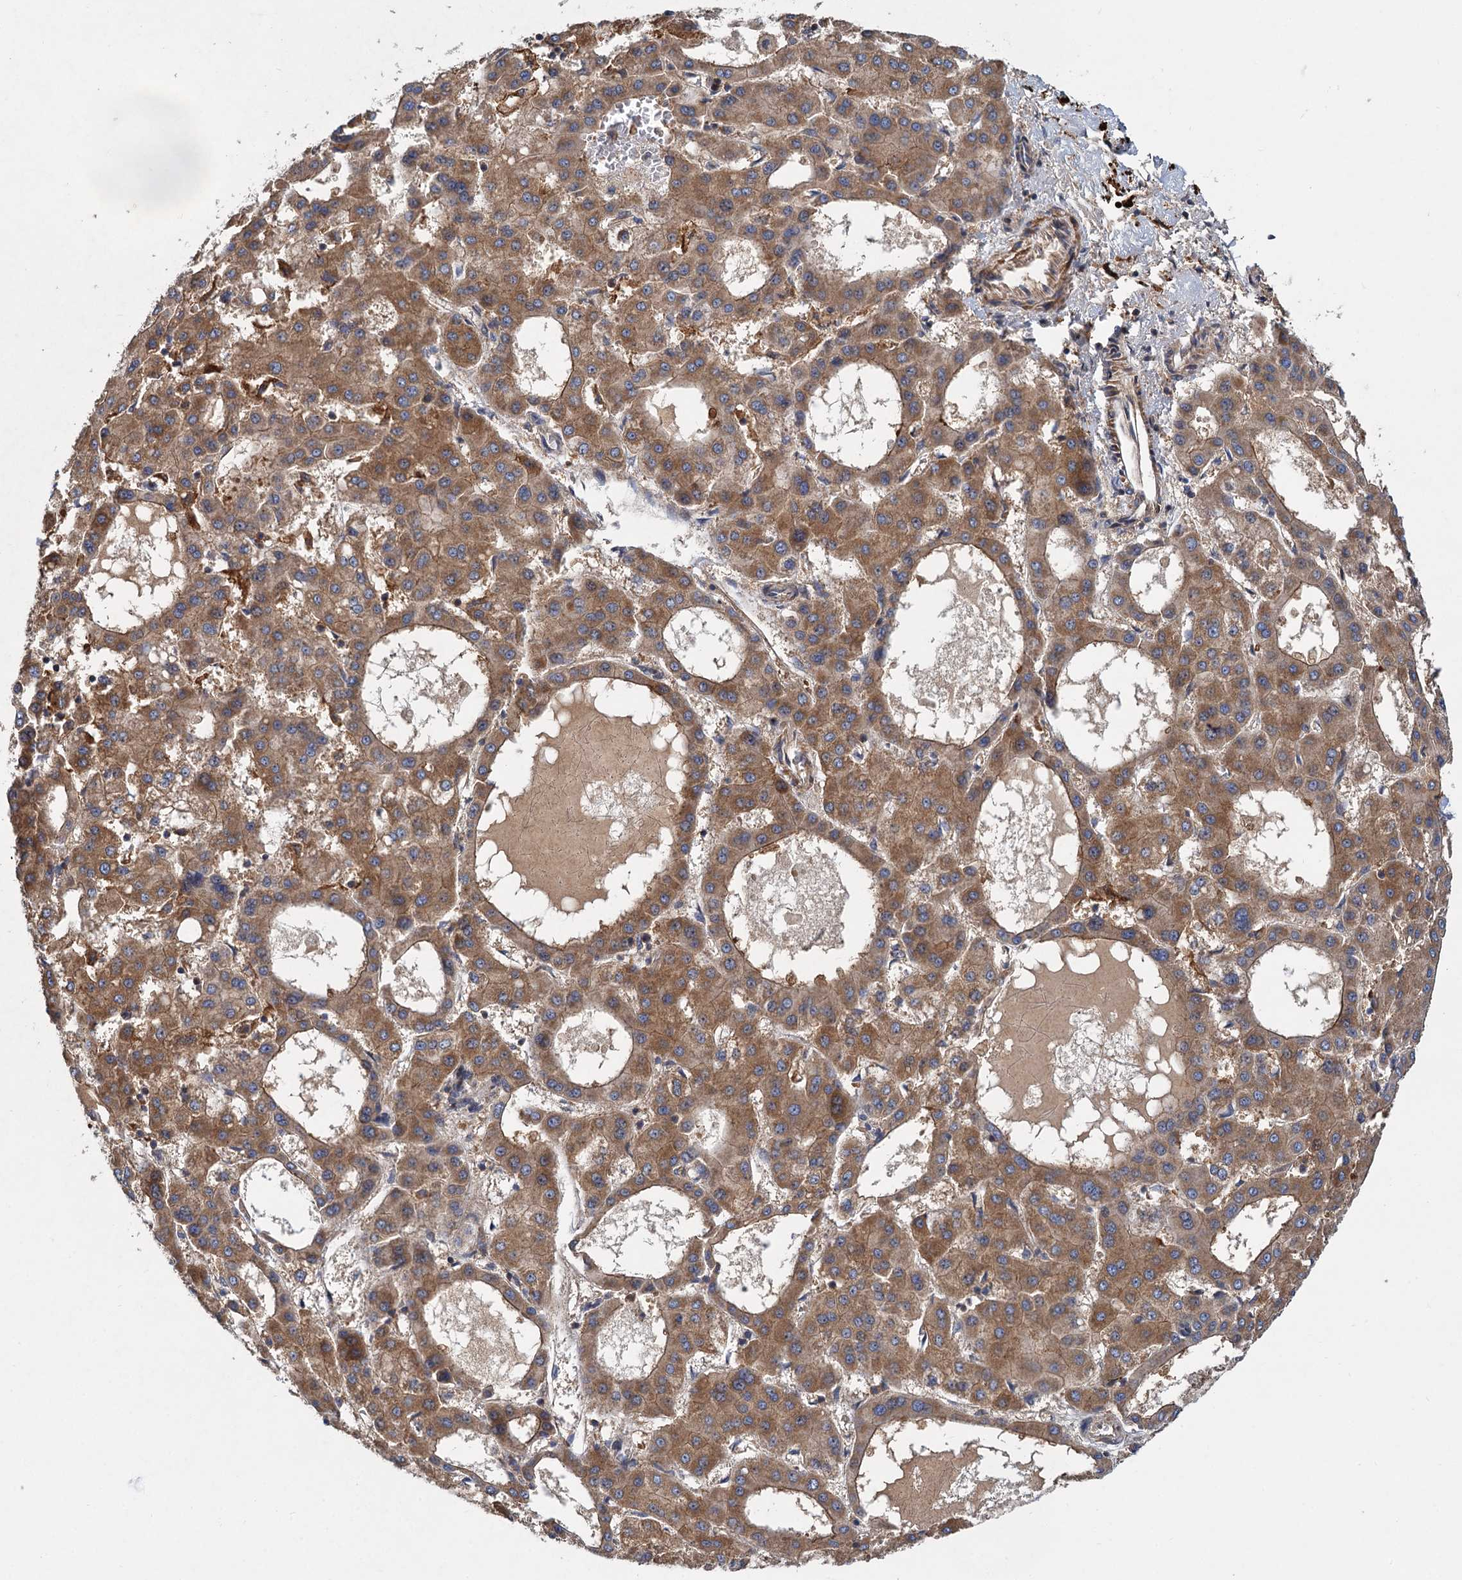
{"staining": {"intensity": "moderate", "quantity": ">75%", "location": "cytoplasmic/membranous"}, "tissue": "liver cancer", "cell_type": "Tumor cells", "image_type": "cancer", "snomed": [{"axis": "morphology", "description": "Carcinoma, Hepatocellular, NOS"}, {"axis": "topography", "description": "Liver"}], "caption": "Immunohistochemistry (IHC) (DAB) staining of human liver cancer demonstrates moderate cytoplasmic/membranous protein positivity in approximately >75% of tumor cells. (Brightfield microscopy of DAB IHC at high magnification).", "gene": "ALKBH7", "patient": {"sex": "male", "age": 47}}